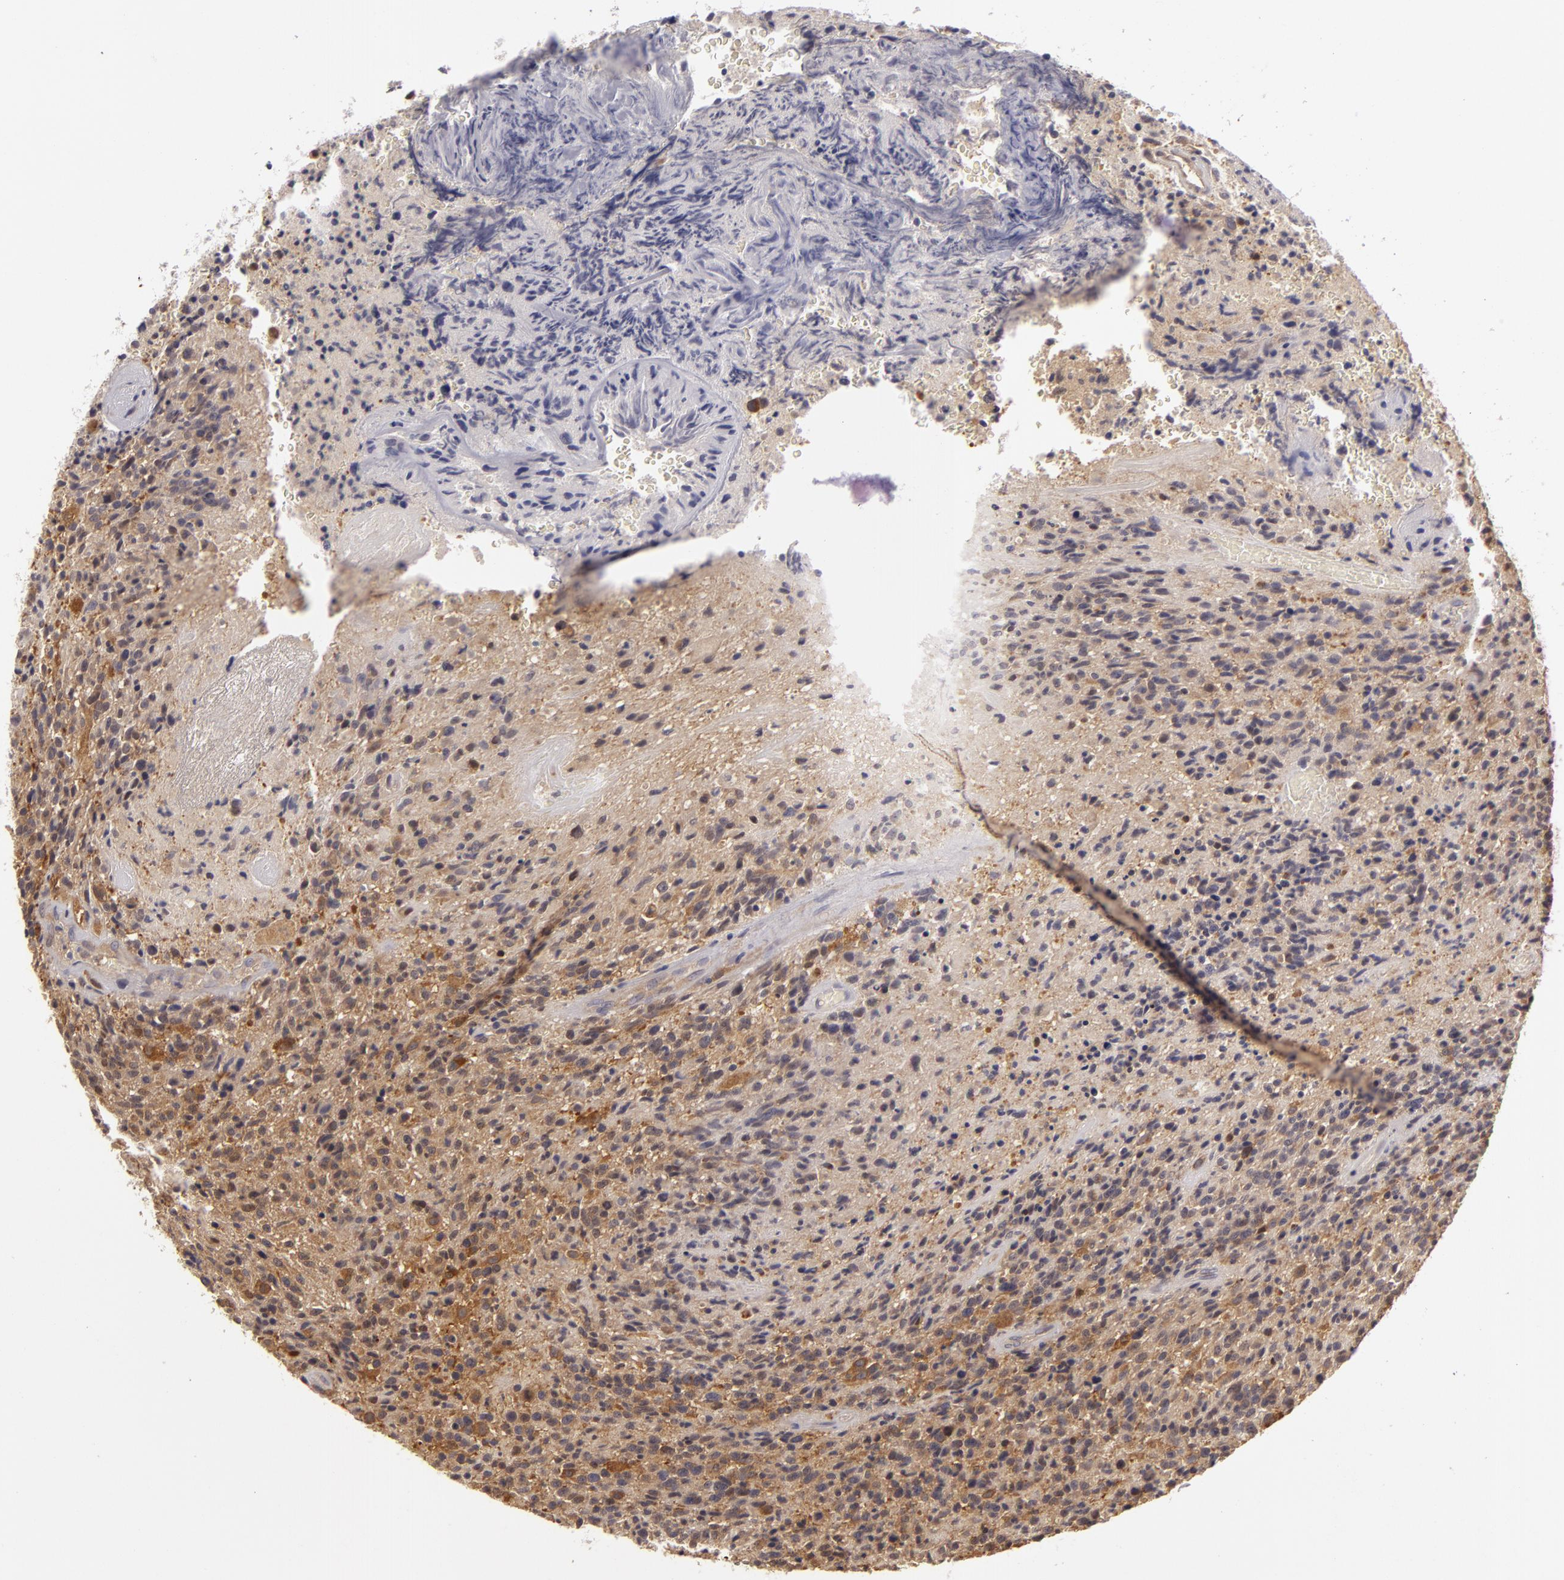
{"staining": {"intensity": "moderate", "quantity": "25%-75%", "location": "cytoplasmic/membranous"}, "tissue": "glioma", "cell_type": "Tumor cells", "image_type": "cancer", "snomed": [{"axis": "morphology", "description": "Glioma, malignant, High grade"}, {"axis": "topography", "description": "Brain"}], "caption": "Approximately 25%-75% of tumor cells in human malignant glioma (high-grade) display moderate cytoplasmic/membranous protein positivity as visualized by brown immunohistochemical staining.", "gene": "ZNF229", "patient": {"sex": "male", "age": 36}}